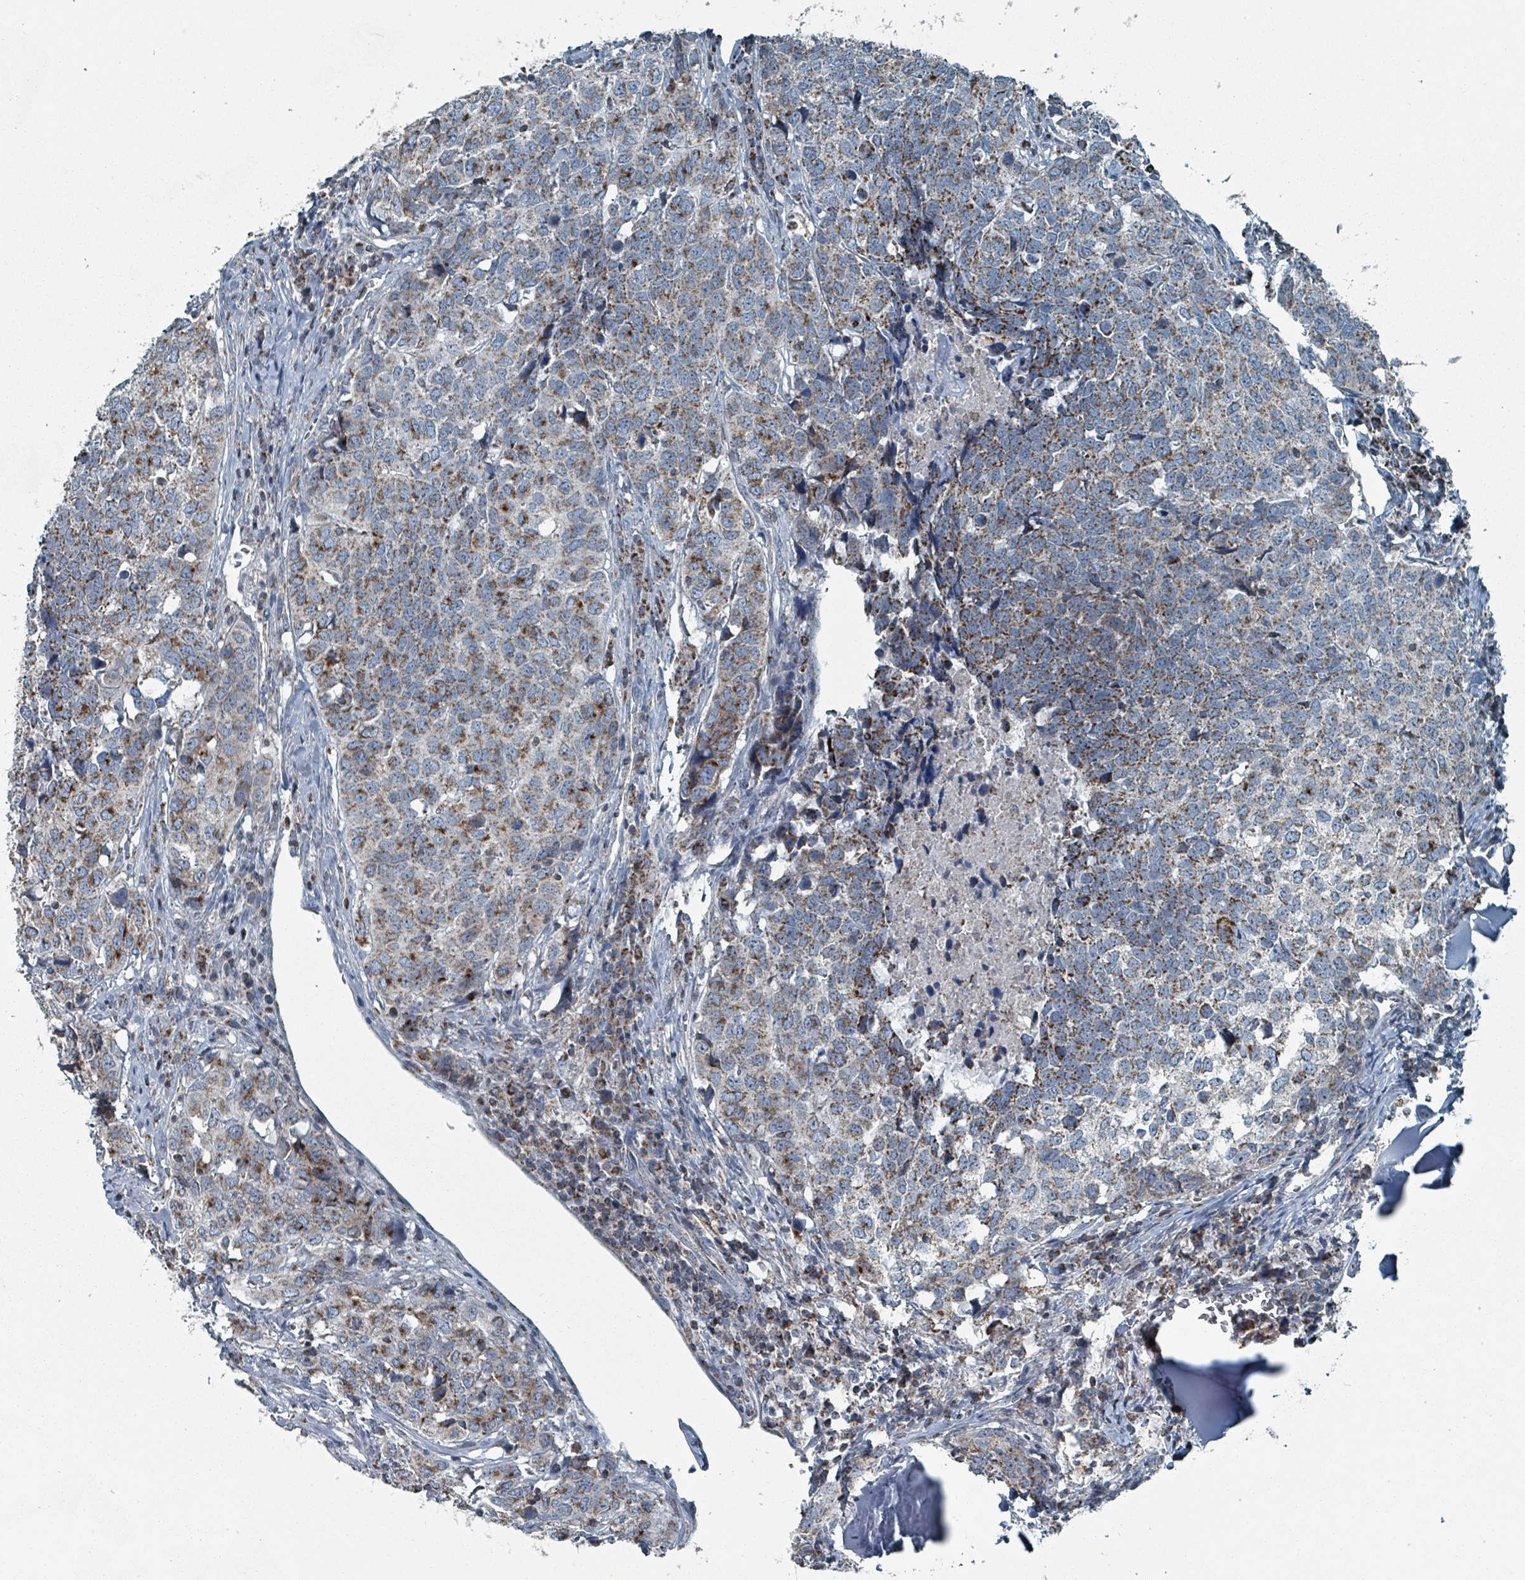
{"staining": {"intensity": "strong", "quantity": ">75%", "location": "cytoplasmic/membranous"}, "tissue": "head and neck cancer", "cell_type": "Tumor cells", "image_type": "cancer", "snomed": [{"axis": "morphology", "description": "Normal tissue, NOS"}, {"axis": "morphology", "description": "Squamous cell carcinoma, NOS"}, {"axis": "topography", "description": "Skeletal muscle"}, {"axis": "topography", "description": "Vascular tissue"}, {"axis": "topography", "description": "Peripheral nerve tissue"}, {"axis": "topography", "description": "Head-Neck"}], "caption": "Brown immunohistochemical staining in head and neck cancer displays strong cytoplasmic/membranous positivity in approximately >75% of tumor cells.", "gene": "ABHD18", "patient": {"sex": "male", "age": 66}}